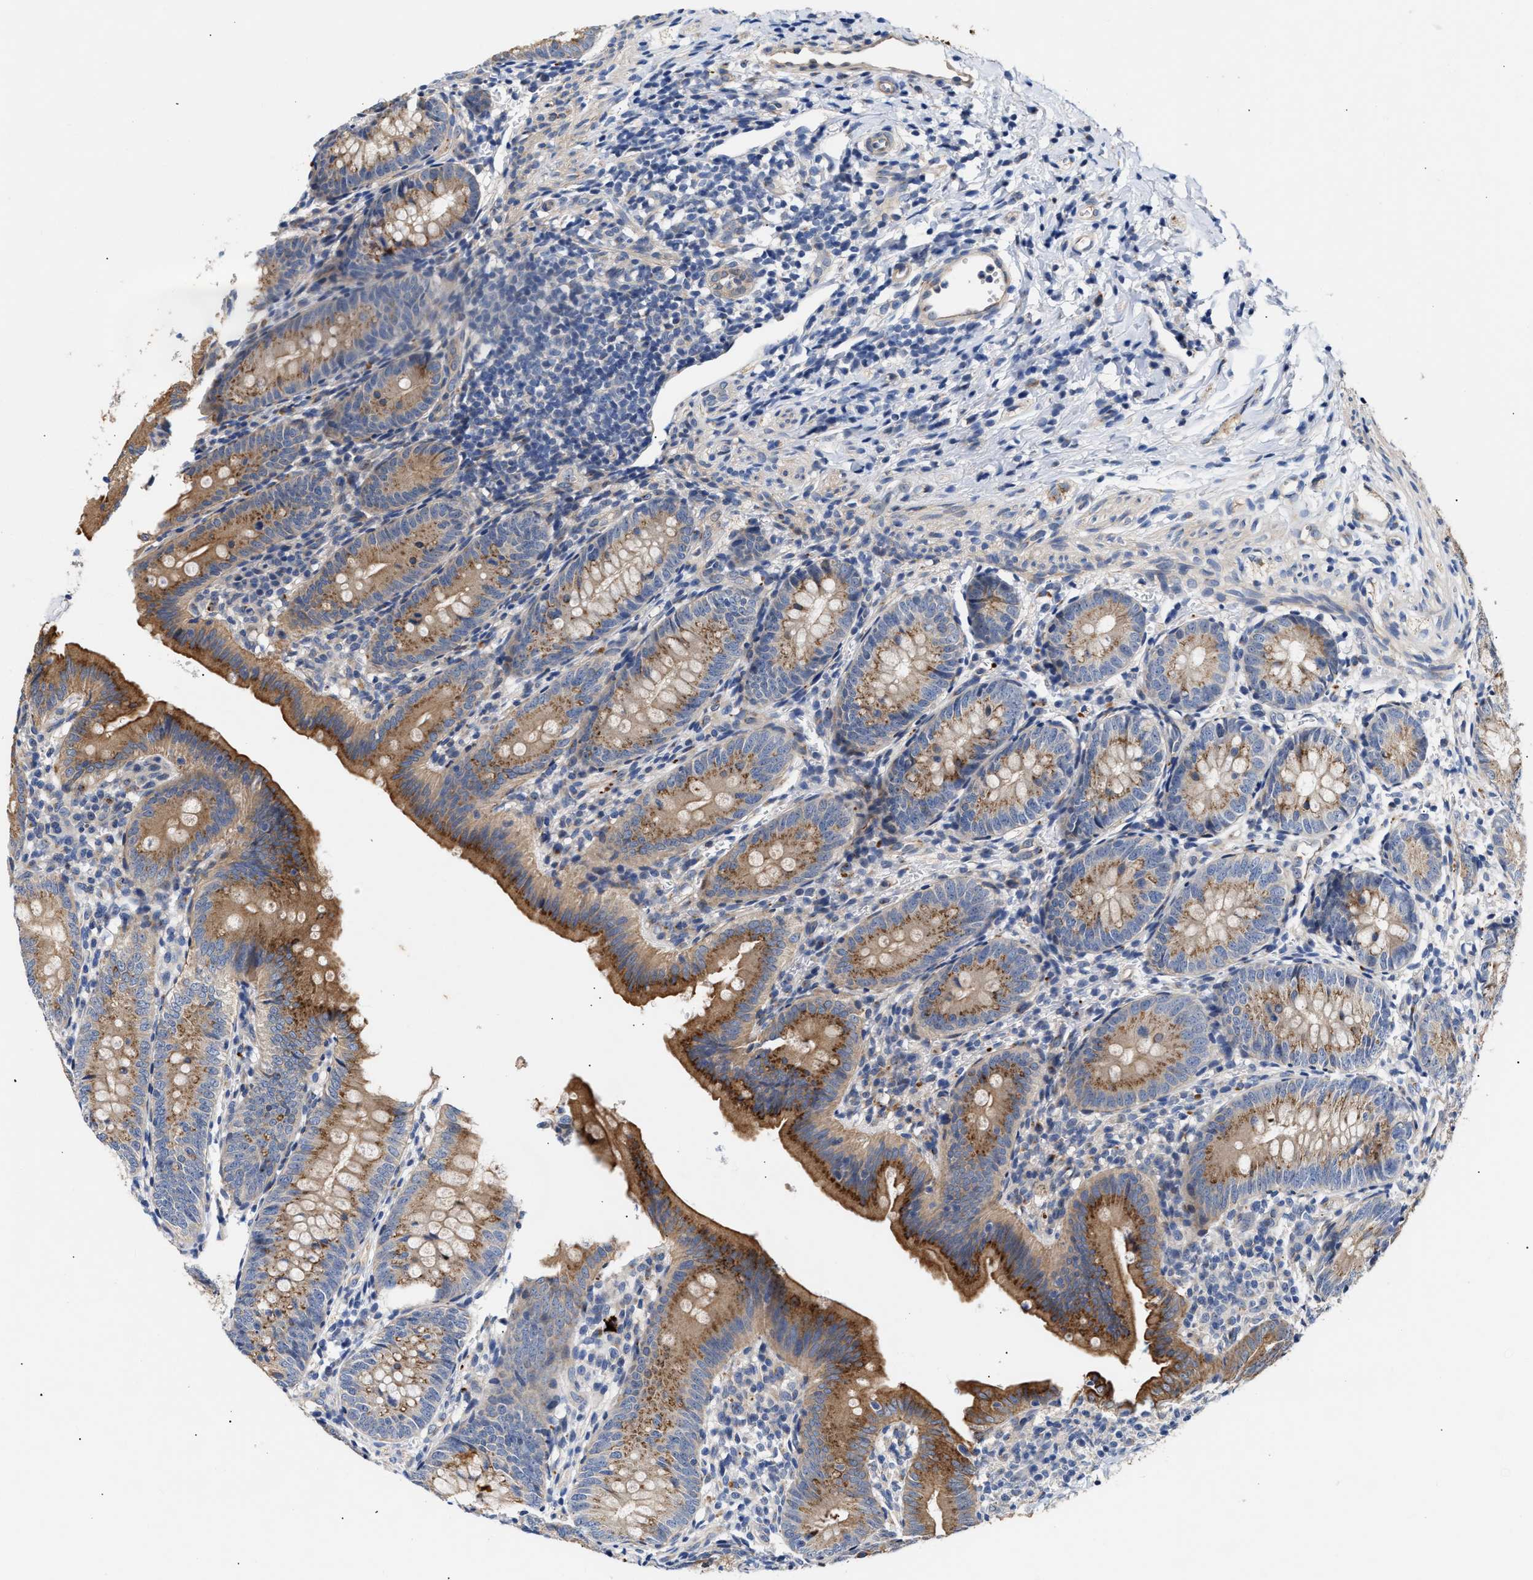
{"staining": {"intensity": "moderate", "quantity": ">75%", "location": "cytoplasmic/membranous"}, "tissue": "appendix", "cell_type": "Glandular cells", "image_type": "normal", "snomed": [{"axis": "morphology", "description": "Normal tissue, NOS"}, {"axis": "topography", "description": "Appendix"}], "caption": "Appendix stained with DAB (3,3'-diaminobenzidine) IHC displays medium levels of moderate cytoplasmic/membranous expression in approximately >75% of glandular cells.", "gene": "CCDC146", "patient": {"sex": "male", "age": 1}}